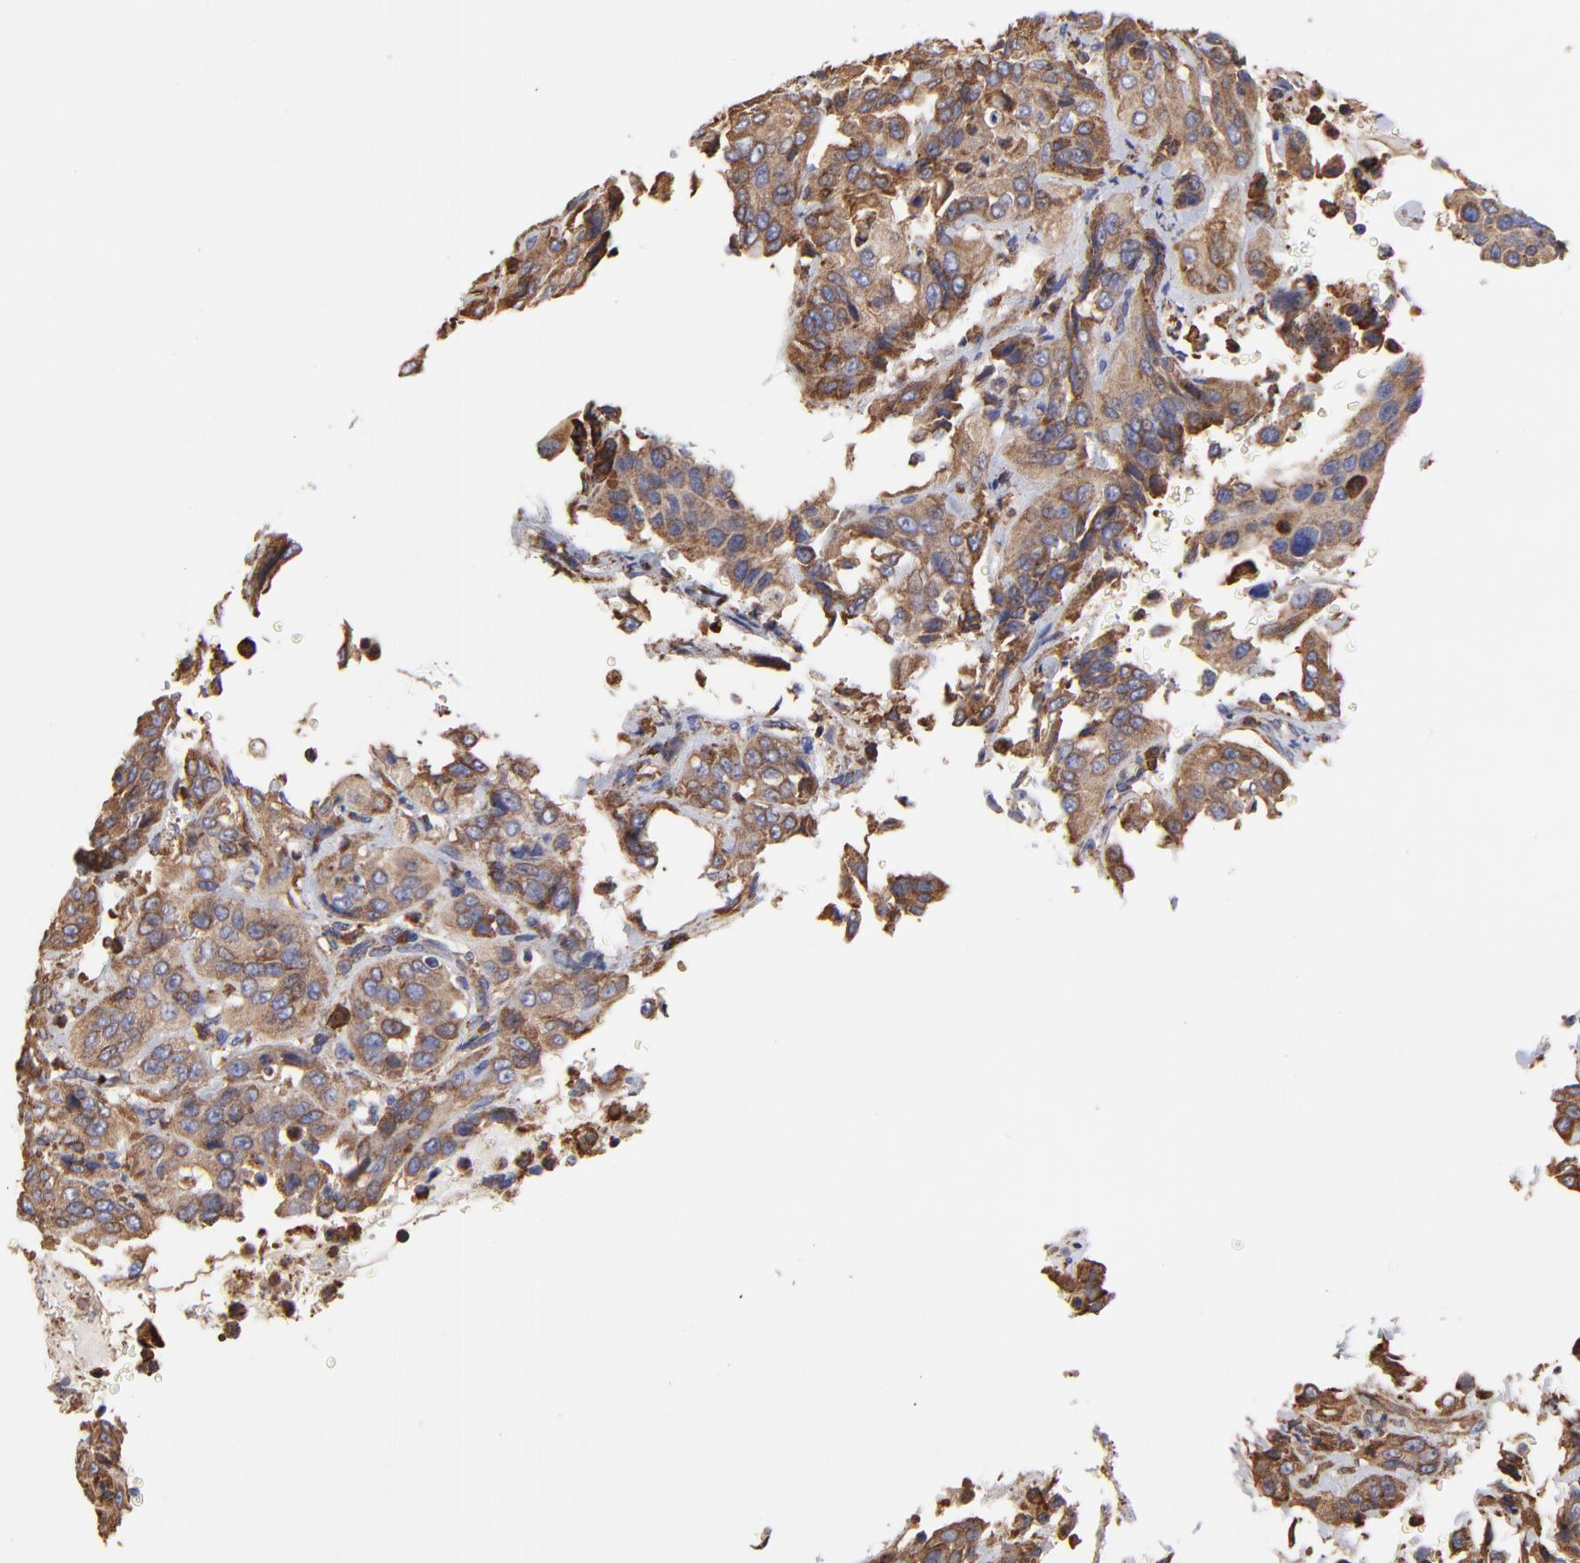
{"staining": {"intensity": "moderate", "quantity": ">75%", "location": "cytoplasmic/membranous"}, "tissue": "cervical cancer", "cell_type": "Tumor cells", "image_type": "cancer", "snomed": [{"axis": "morphology", "description": "Squamous cell carcinoma, NOS"}, {"axis": "topography", "description": "Cervix"}], "caption": "Moderate cytoplasmic/membranous positivity is identified in approximately >75% of tumor cells in cervical cancer.", "gene": "PFKM", "patient": {"sex": "female", "age": 41}}